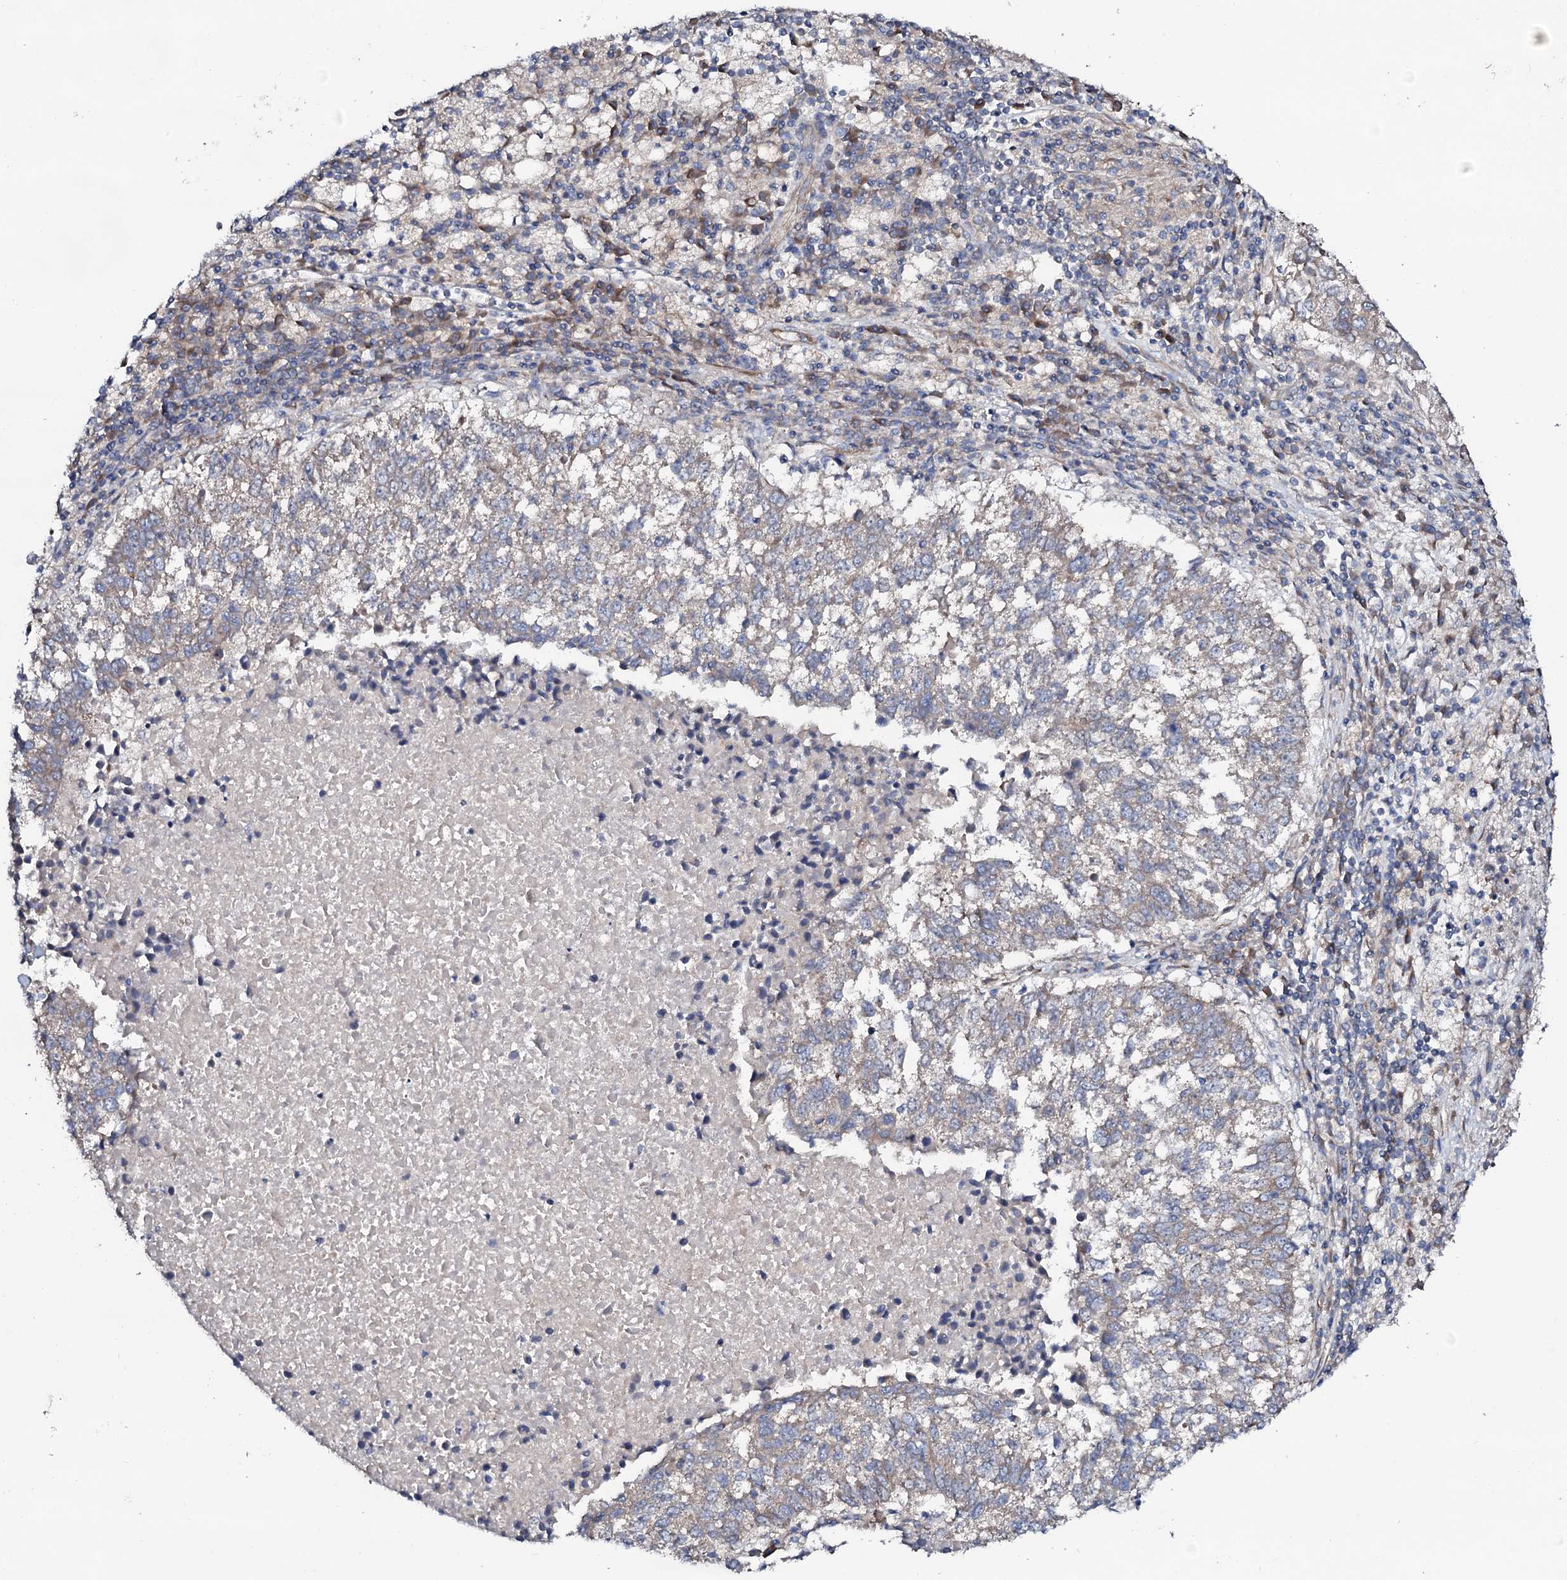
{"staining": {"intensity": "negative", "quantity": "none", "location": "none"}, "tissue": "lung cancer", "cell_type": "Tumor cells", "image_type": "cancer", "snomed": [{"axis": "morphology", "description": "Squamous cell carcinoma, NOS"}, {"axis": "topography", "description": "Lung"}], "caption": "The micrograph demonstrates no staining of tumor cells in lung cancer (squamous cell carcinoma). (DAB (3,3'-diaminobenzidine) IHC, high magnification).", "gene": "STARD13", "patient": {"sex": "male", "age": 73}}